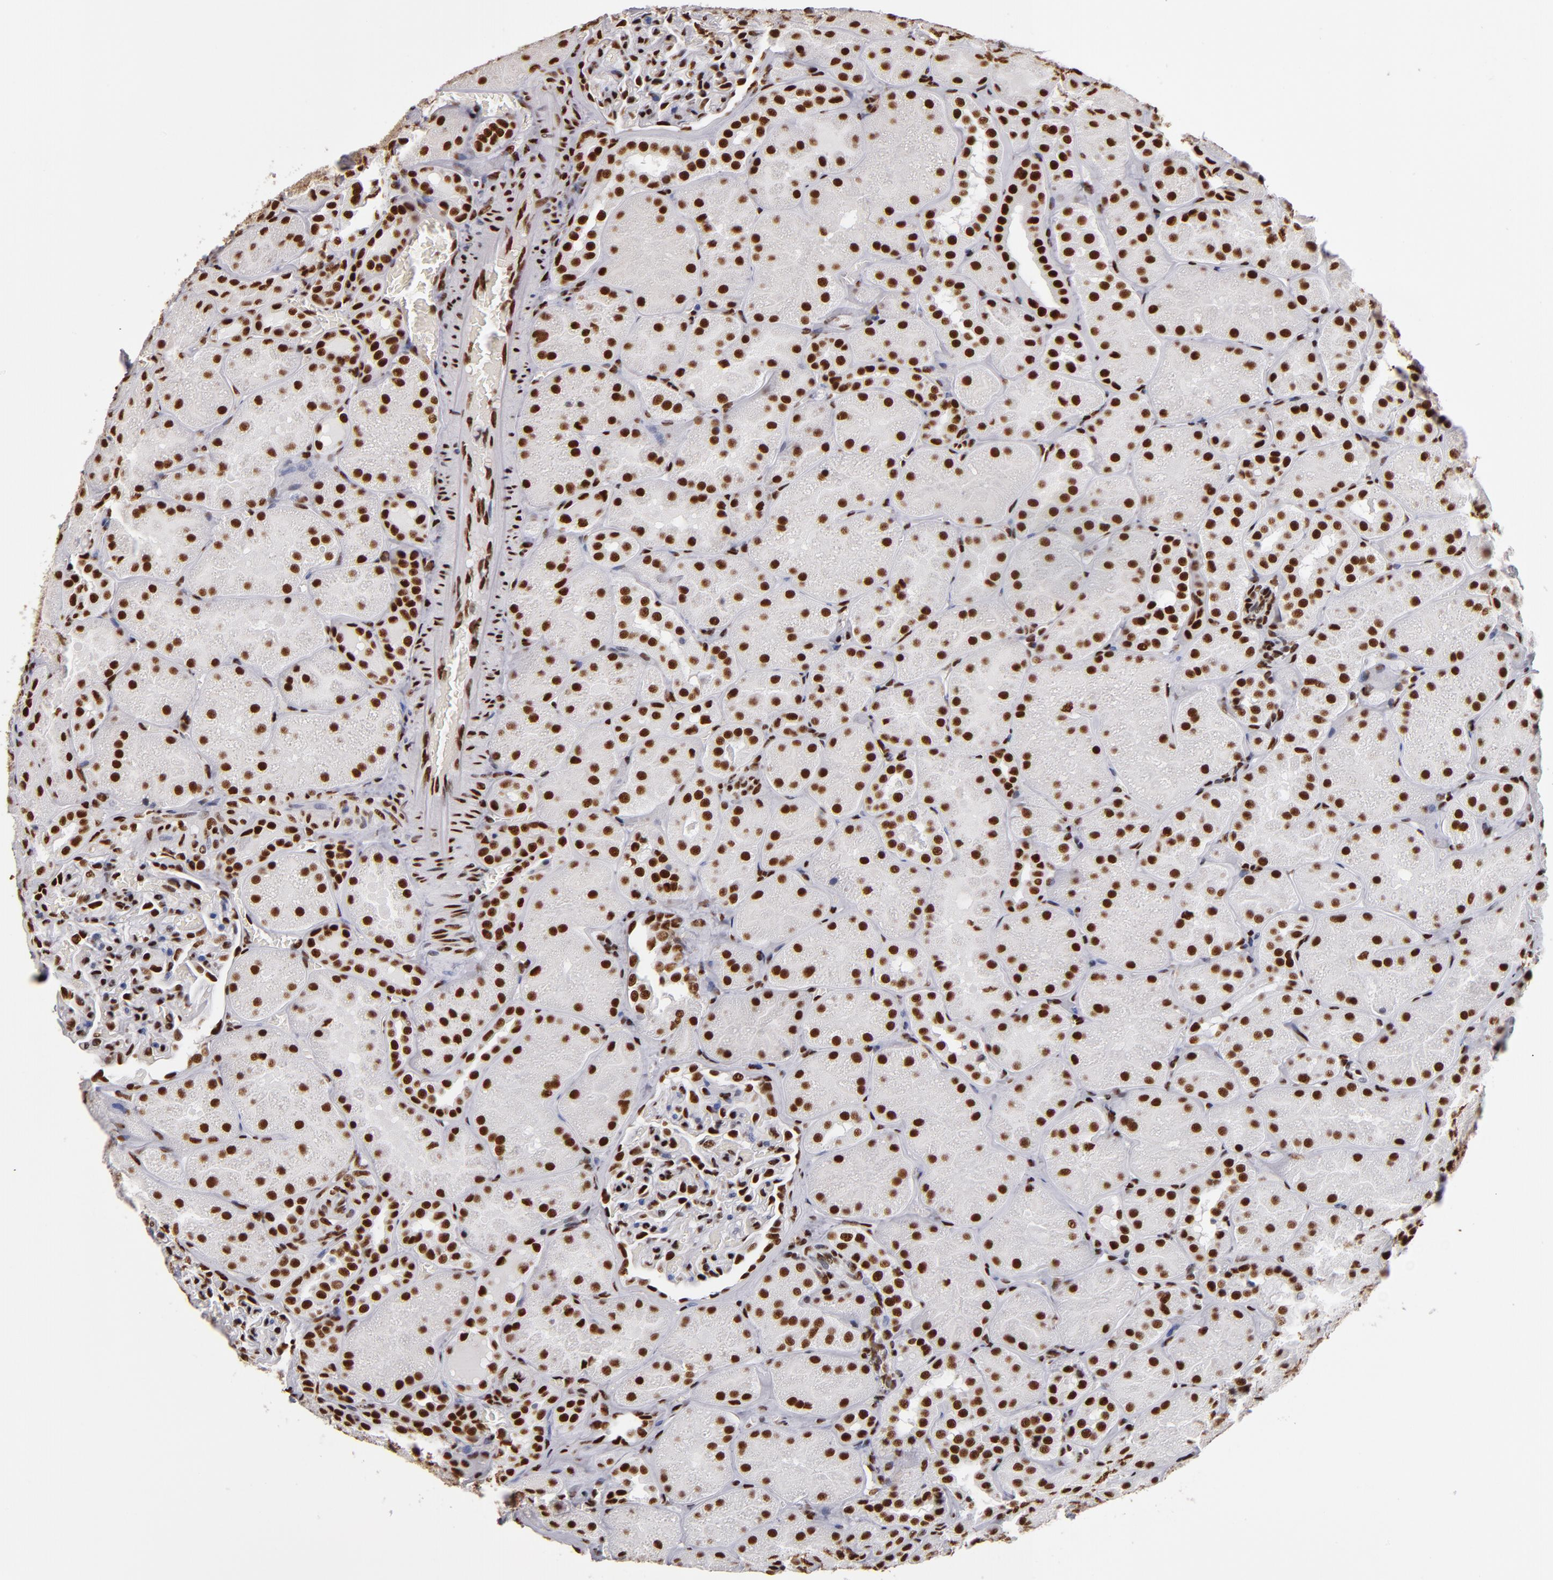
{"staining": {"intensity": "strong", "quantity": "25%-75%", "location": "nuclear"}, "tissue": "kidney", "cell_type": "Cells in glomeruli", "image_type": "normal", "snomed": [{"axis": "morphology", "description": "Normal tissue, NOS"}, {"axis": "topography", "description": "Kidney"}], "caption": "Immunohistochemical staining of benign kidney displays high levels of strong nuclear staining in approximately 25%-75% of cells in glomeruli. (brown staining indicates protein expression, while blue staining denotes nuclei).", "gene": "MRE11", "patient": {"sex": "male", "age": 28}}